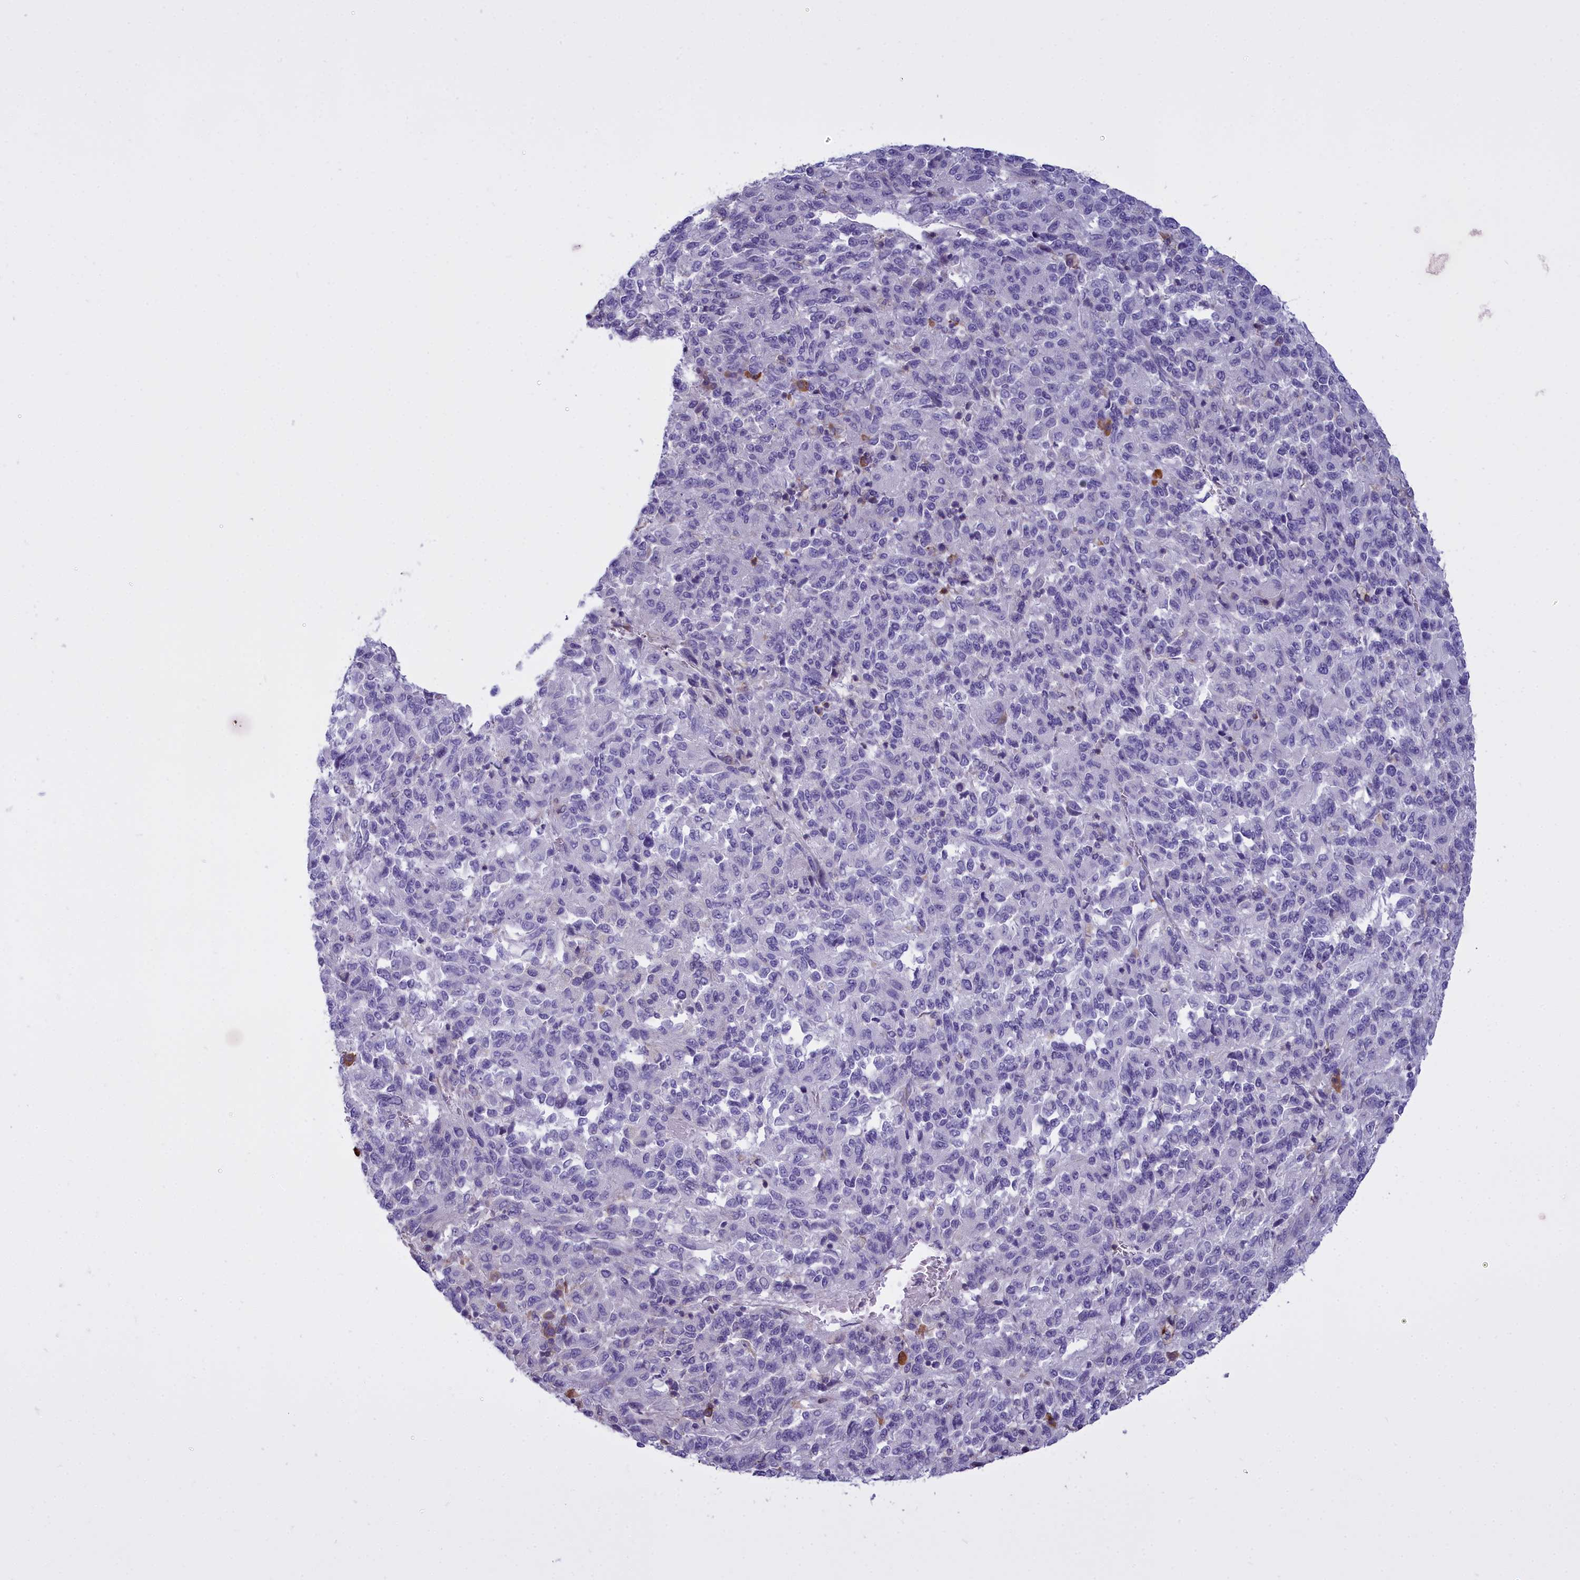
{"staining": {"intensity": "negative", "quantity": "none", "location": "none"}, "tissue": "melanoma", "cell_type": "Tumor cells", "image_type": "cancer", "snomed": [{"axis": "morphology", "description": "Malignant melanoma, Metastatic site"}, {"axis": "topography", "description": "Lung"}], "caption": "Immunohistochemical staining of malignant melanoma (metastatic site) reveals no significant positivity in tumor cells.", "gene": "CD5", "patient": {"sex": "male", "age": 64}}